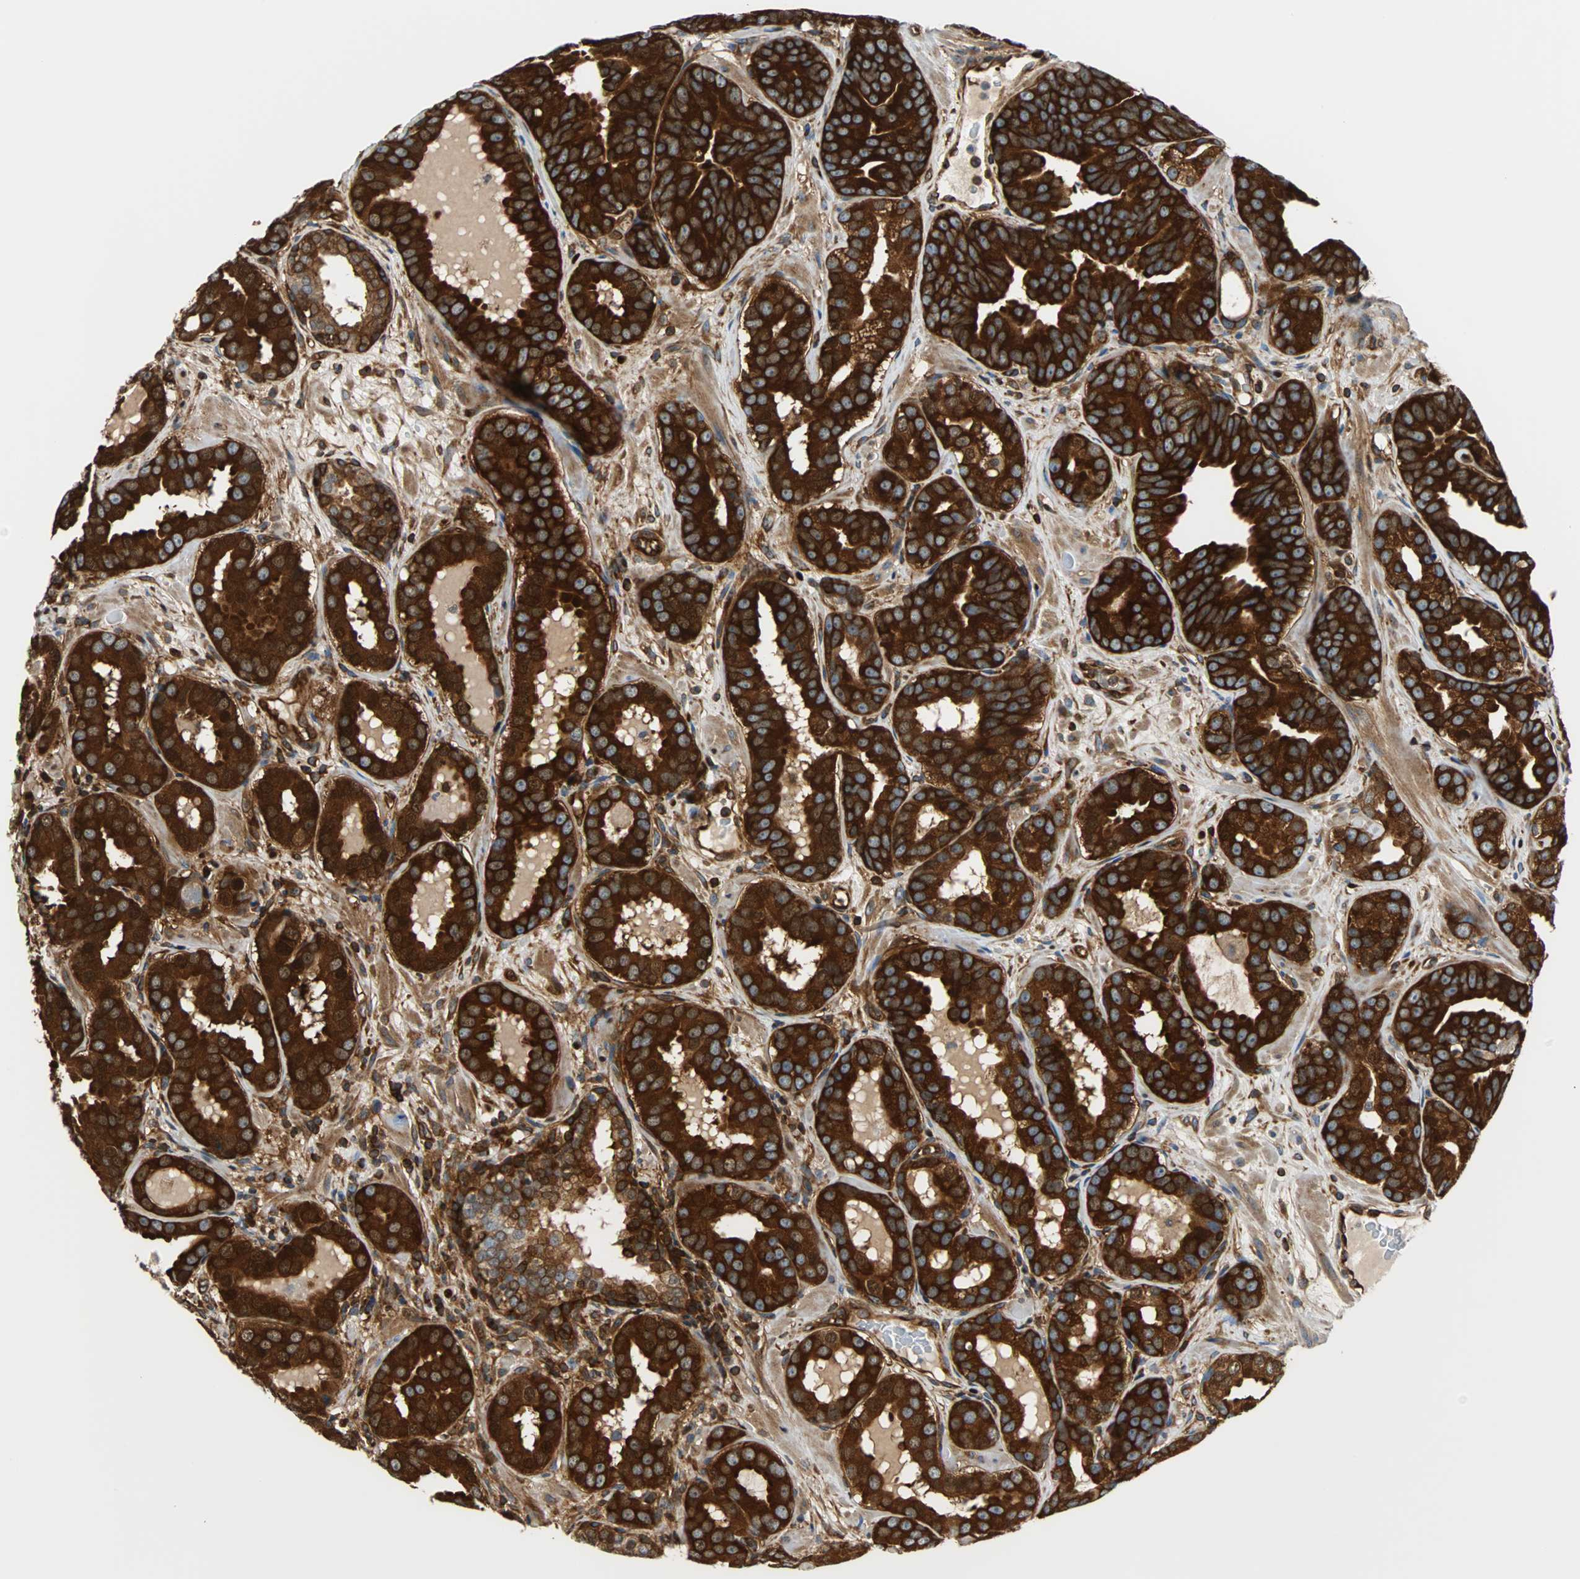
{"staining": {"intensity": "strong", "quantity": ">75%", "location": "cytoplasmic/membranous"}, "tissue": "prostate cancer", "cell_type": "Tumor cells", "image_type": "cancer", "snomed": [{"axis": "morphology", "description": "Adenocarcinoma, Low grade"}, {"axis": "topography", "description": "Prostate"}], "caption": "About >75% of tumor cells in human prostate low-grade adenocarcinoma demonstrate strong cytoplasmic/membranous protein expression as visualized by brown immunohistochemical staining.", "gene": "RELA", "patient": {"sex": "male", "age": 59}}